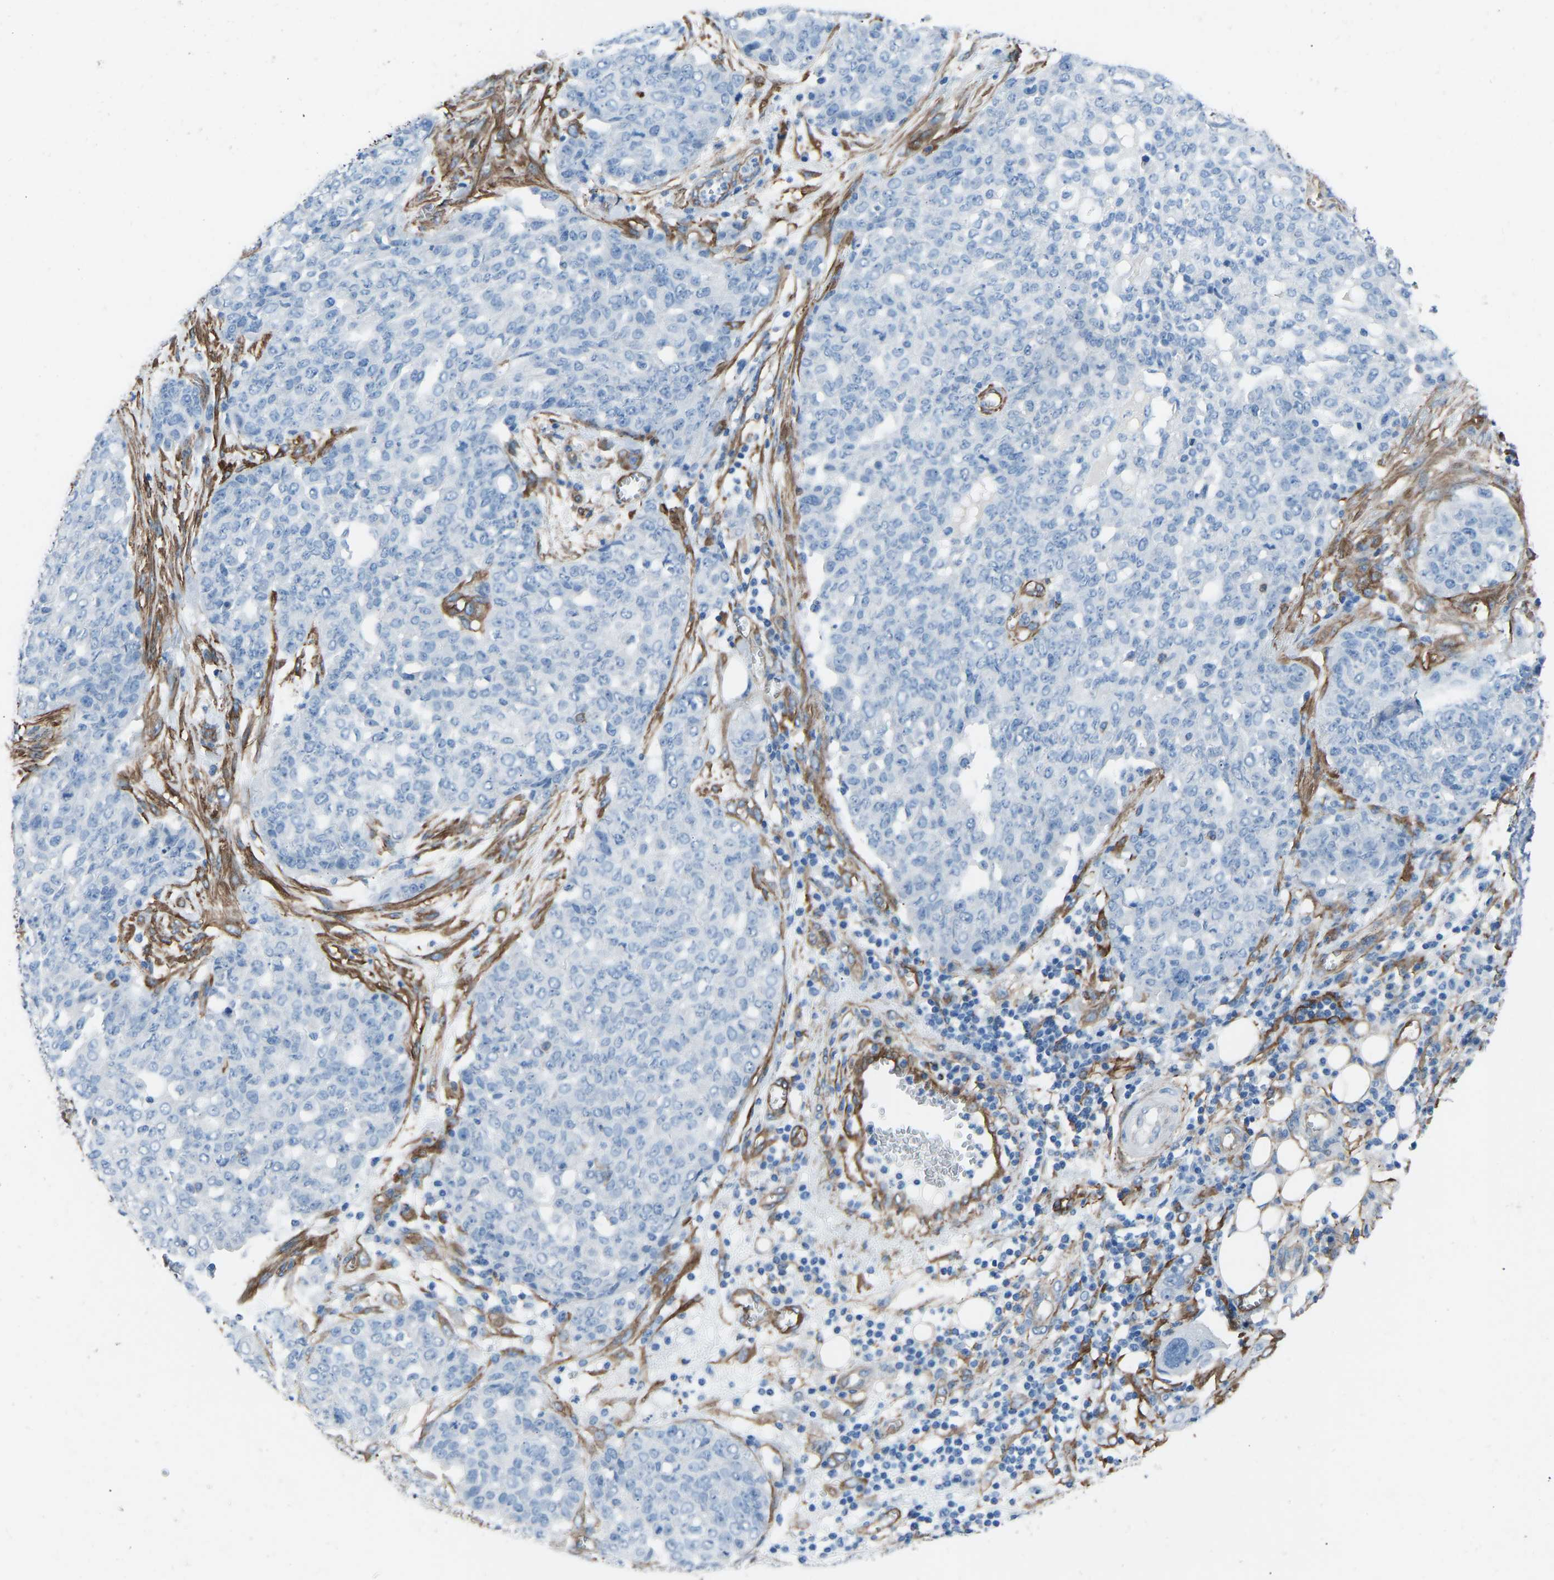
{"staining": {"intensity": "negative", "quantity": "none", "location": "none"}, "tissue": "ovarian cancer", "cell_type": "Tumor cells", "image_type": "cancer", "snomed": [{"axis": "morphology", "description": "Cystadenocarcinoma, serous, NOS"}, {"axis": "topography", "description": "Soft tissue"}, {"axis": "topography", "description": "Ovary"}], "caption": "This is a image of IHC staining of serous cystadenocarcinoma (ovarian), which shows no positivity in tumor cells.", "gene": "MYH10", "patient": {"sex": "female", "age": 57}}